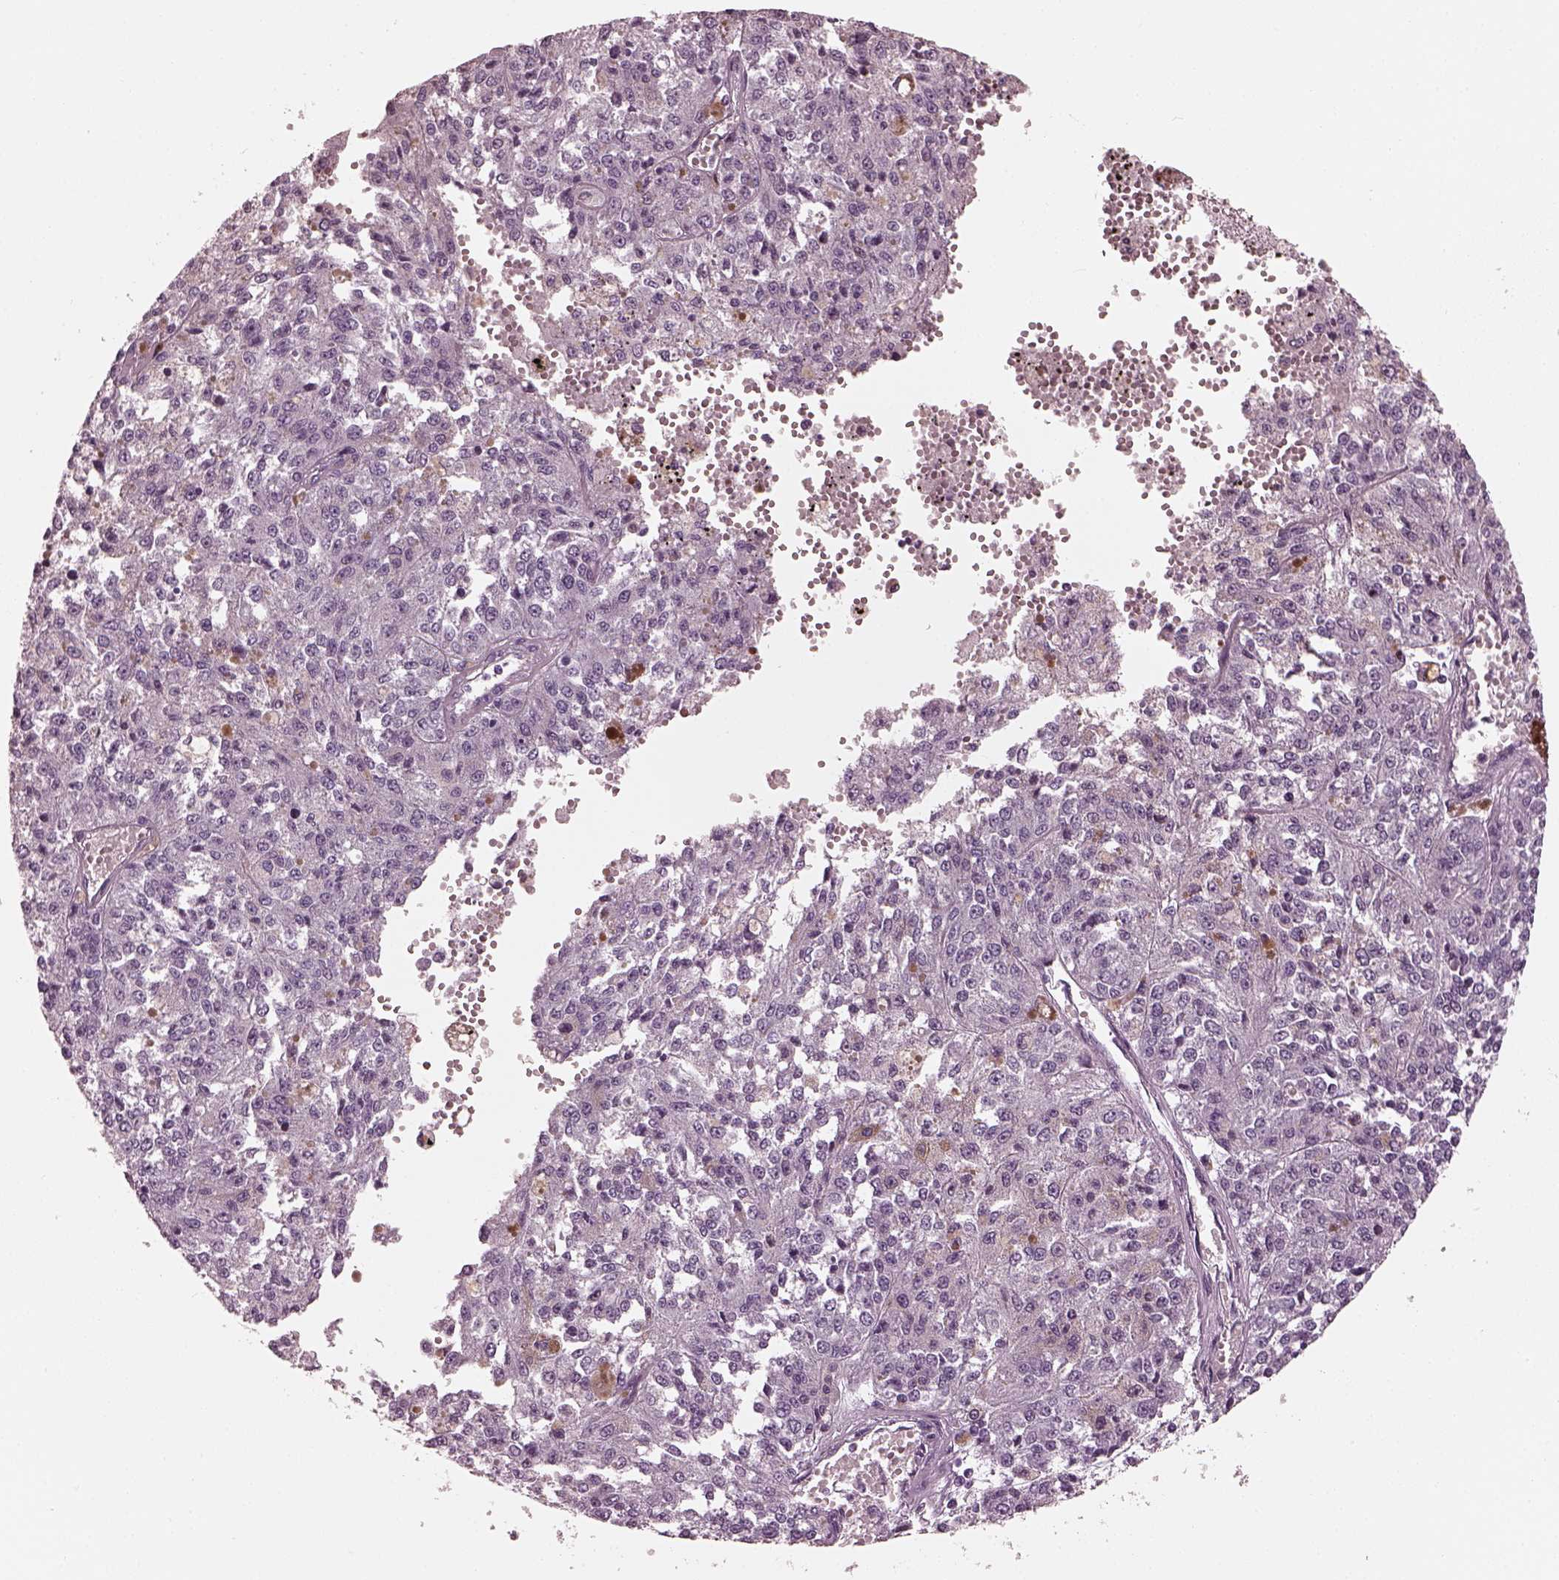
{"staining": {"intensity": "negative", "quantity": "none", "location": "none"}, "tissue": "melanoma", "cell_type": "Tumor cells", "image_type": "cancer", "snomed": [{"axis": "morphology", "description": "Malignant melanoma, Metastatic site"}, {"axis": "topography", "description": "Lymph node"}], "caption": "An immunohistochemistry image of melanoma is shown. There is no staining in tumor cells of melanoma.", "gene": "EIF4E1B", "patient": {"sex": "female", "age": 64}}